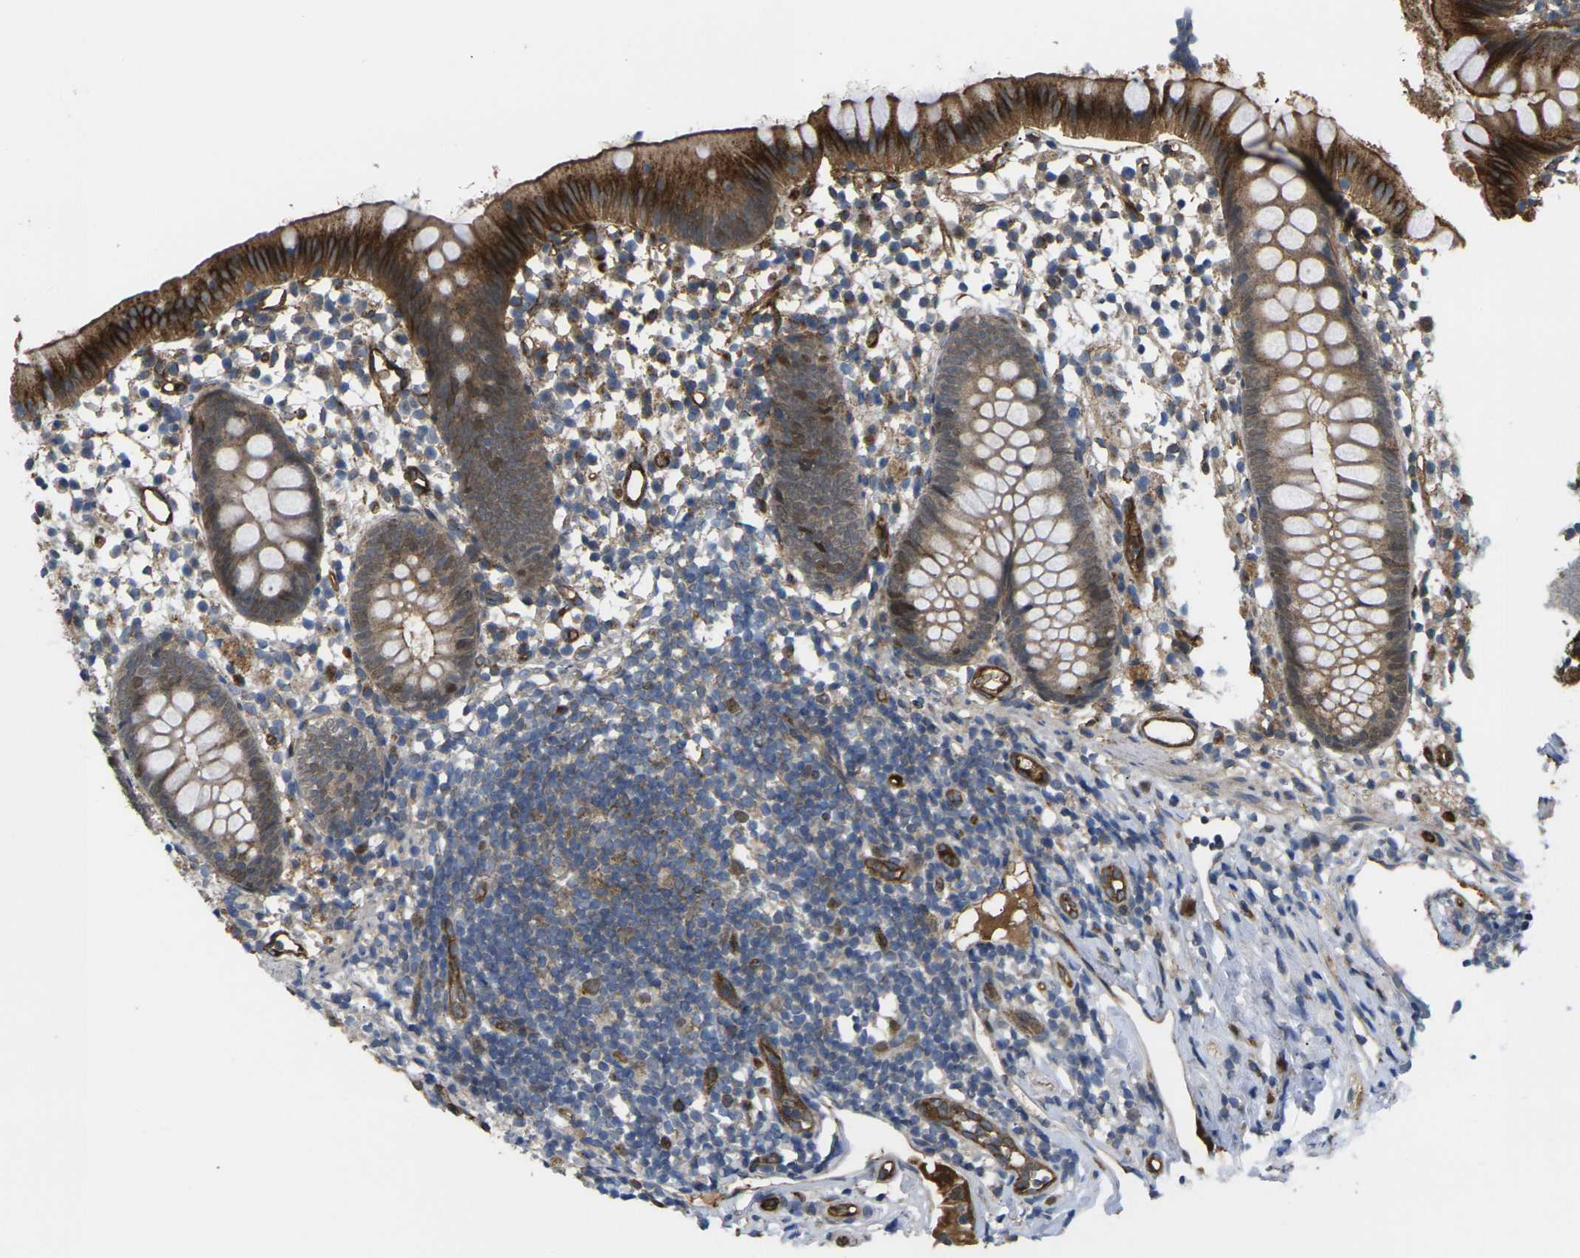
{"staining": {"intensity": "moderate", "quantity": ">75%", "location": "cytoplasmic/membranous"}, "tissue": "appendix", "cell_type": "Glandular cells", "image_type": "normal", "snomed": [{"axis": "morphology", "description": "Normal tissue, NOS"}, {"axis": "topography", "description": "Appendix"}], "caption": "Appendix stained with a brown dye reveals moderate cytoplasmic/membranous positive expression in approximately >75% of glandular cells.", "gene": "ECE1", "patient": {"sex": "female", "age": 20}}